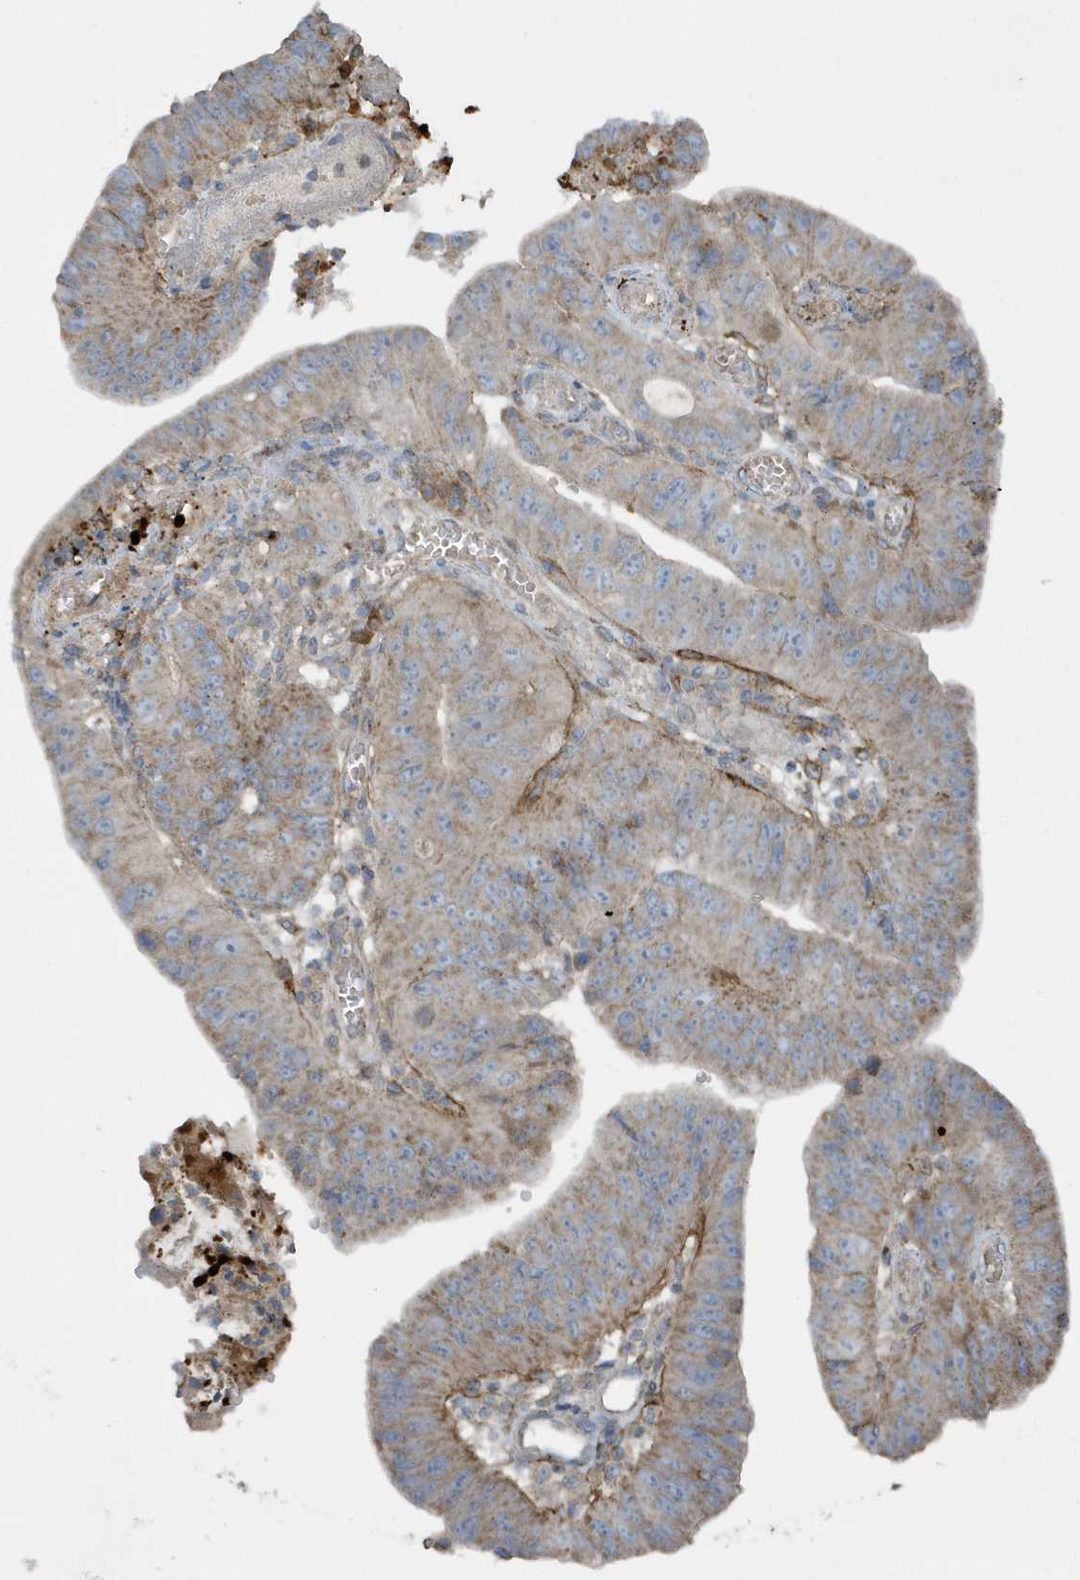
{"staining": {"intensity": "moderate", "quantity": ">75%", "location": "cytoplasmic/membranous"}, "tissue": "stomach cancer", "cell_type": "Tumor cells", "image_type": "cancer", "snomed": [{"axis": "morphology", "description": "Adenocarcinoma, NOS"}, {"axis": "topography", "description": "Stomach"}], "caption": "Immunohistochemical staining of stomach cancer reveals moderate cytoplasmic/membranous protein staining in approximately >75% of tumor cells.", "gene": "SLC38A2", "patient": {"sex": "male", "age": 59}}